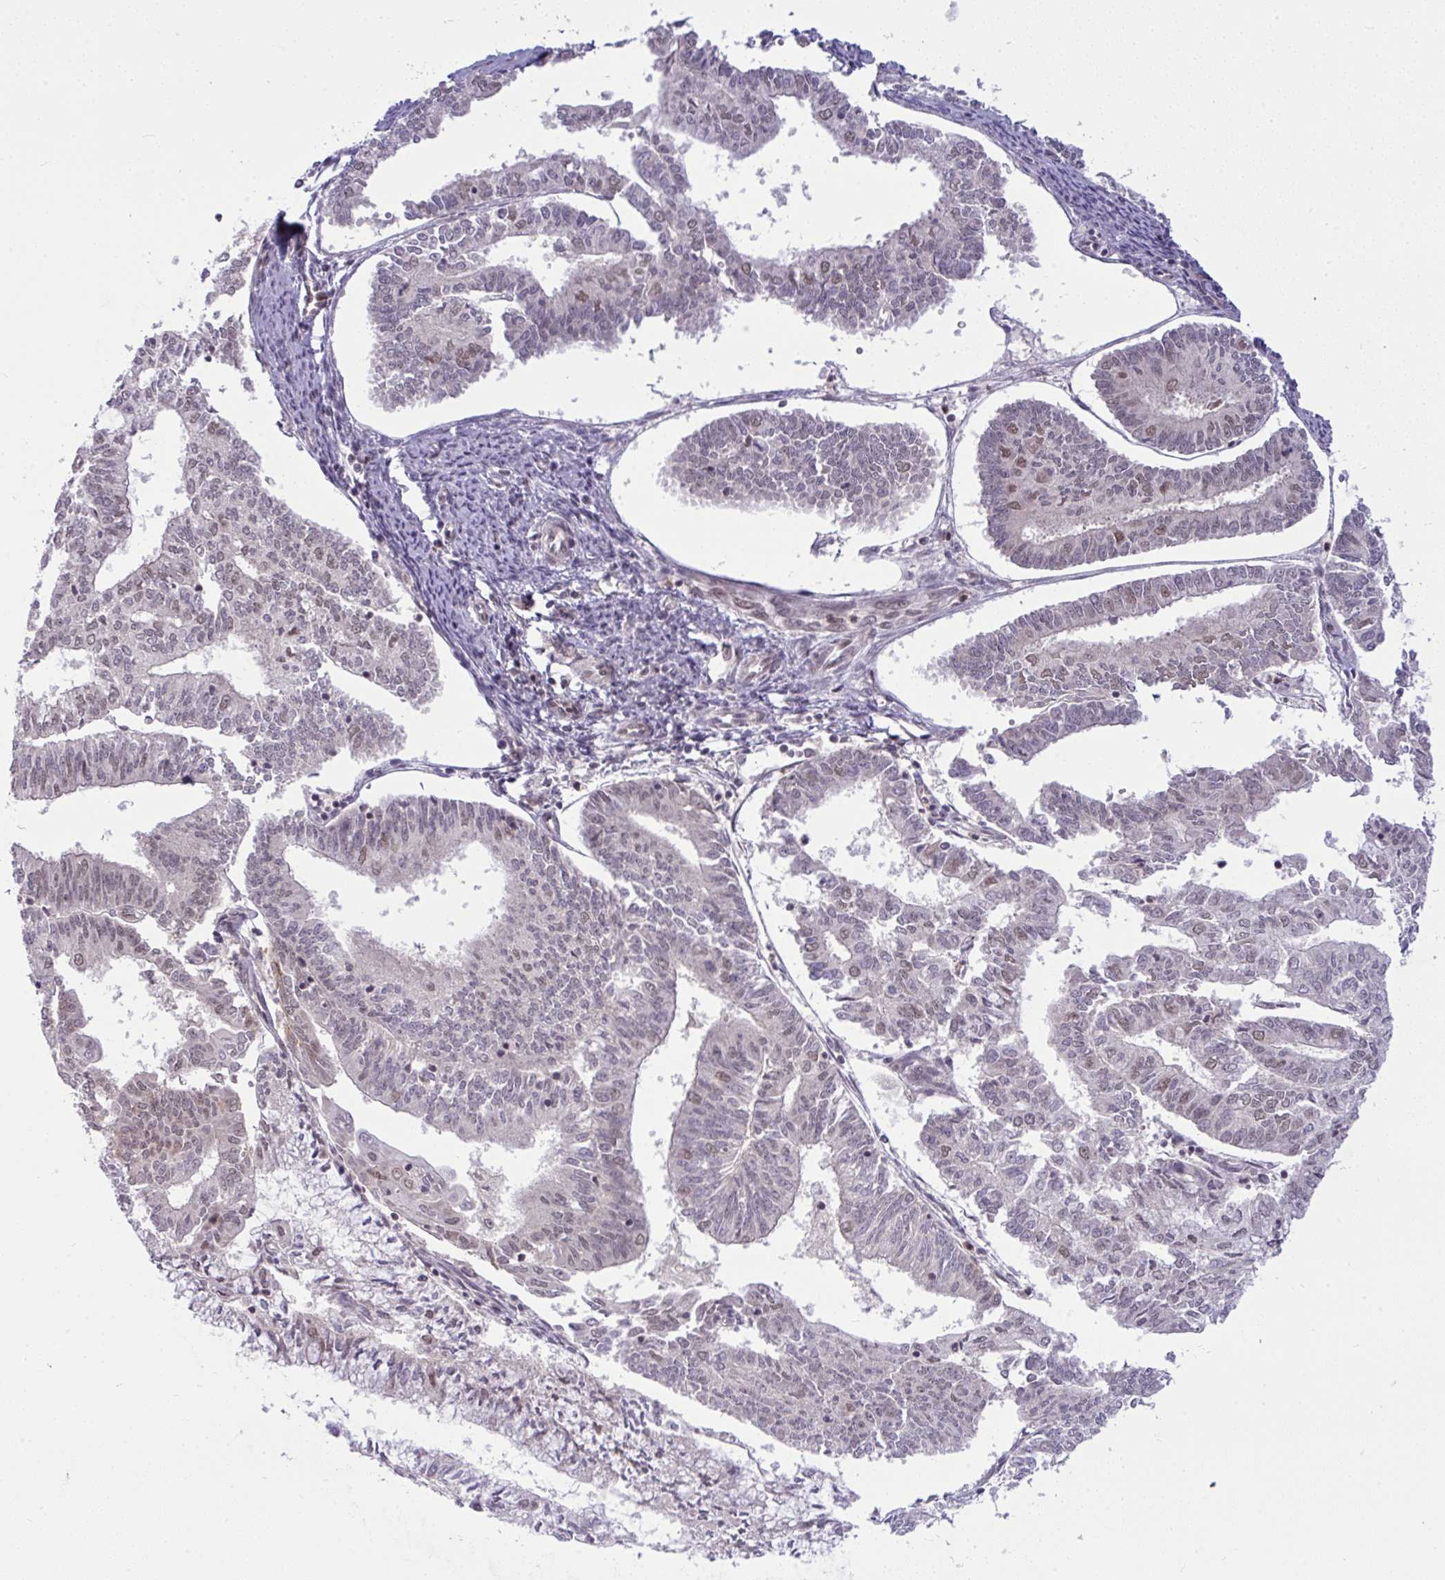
{"staining": {"intensity": "moderate", "quantity": "25%-75%", "location": "nuclear"}, "tissue": "endometrial cancer", "cell_type": "Tumor cells", "image_type": "cancer", "snomed": [{"axis": "morphology", "description": "Adenocarcinoma, NOS"}, {"axis": "topography", "description": "Endometrium"}], "caption": "An immunohistochemistry (IHC) photomicrograph of neoplastic tissue is shown. Protein staining in brown highlights moderate nuclear positivity in adenocarcinoma (endometrial) within tumor cells.", "gene": "KLF2", "patient": {"sex": "female", "age": 61}}